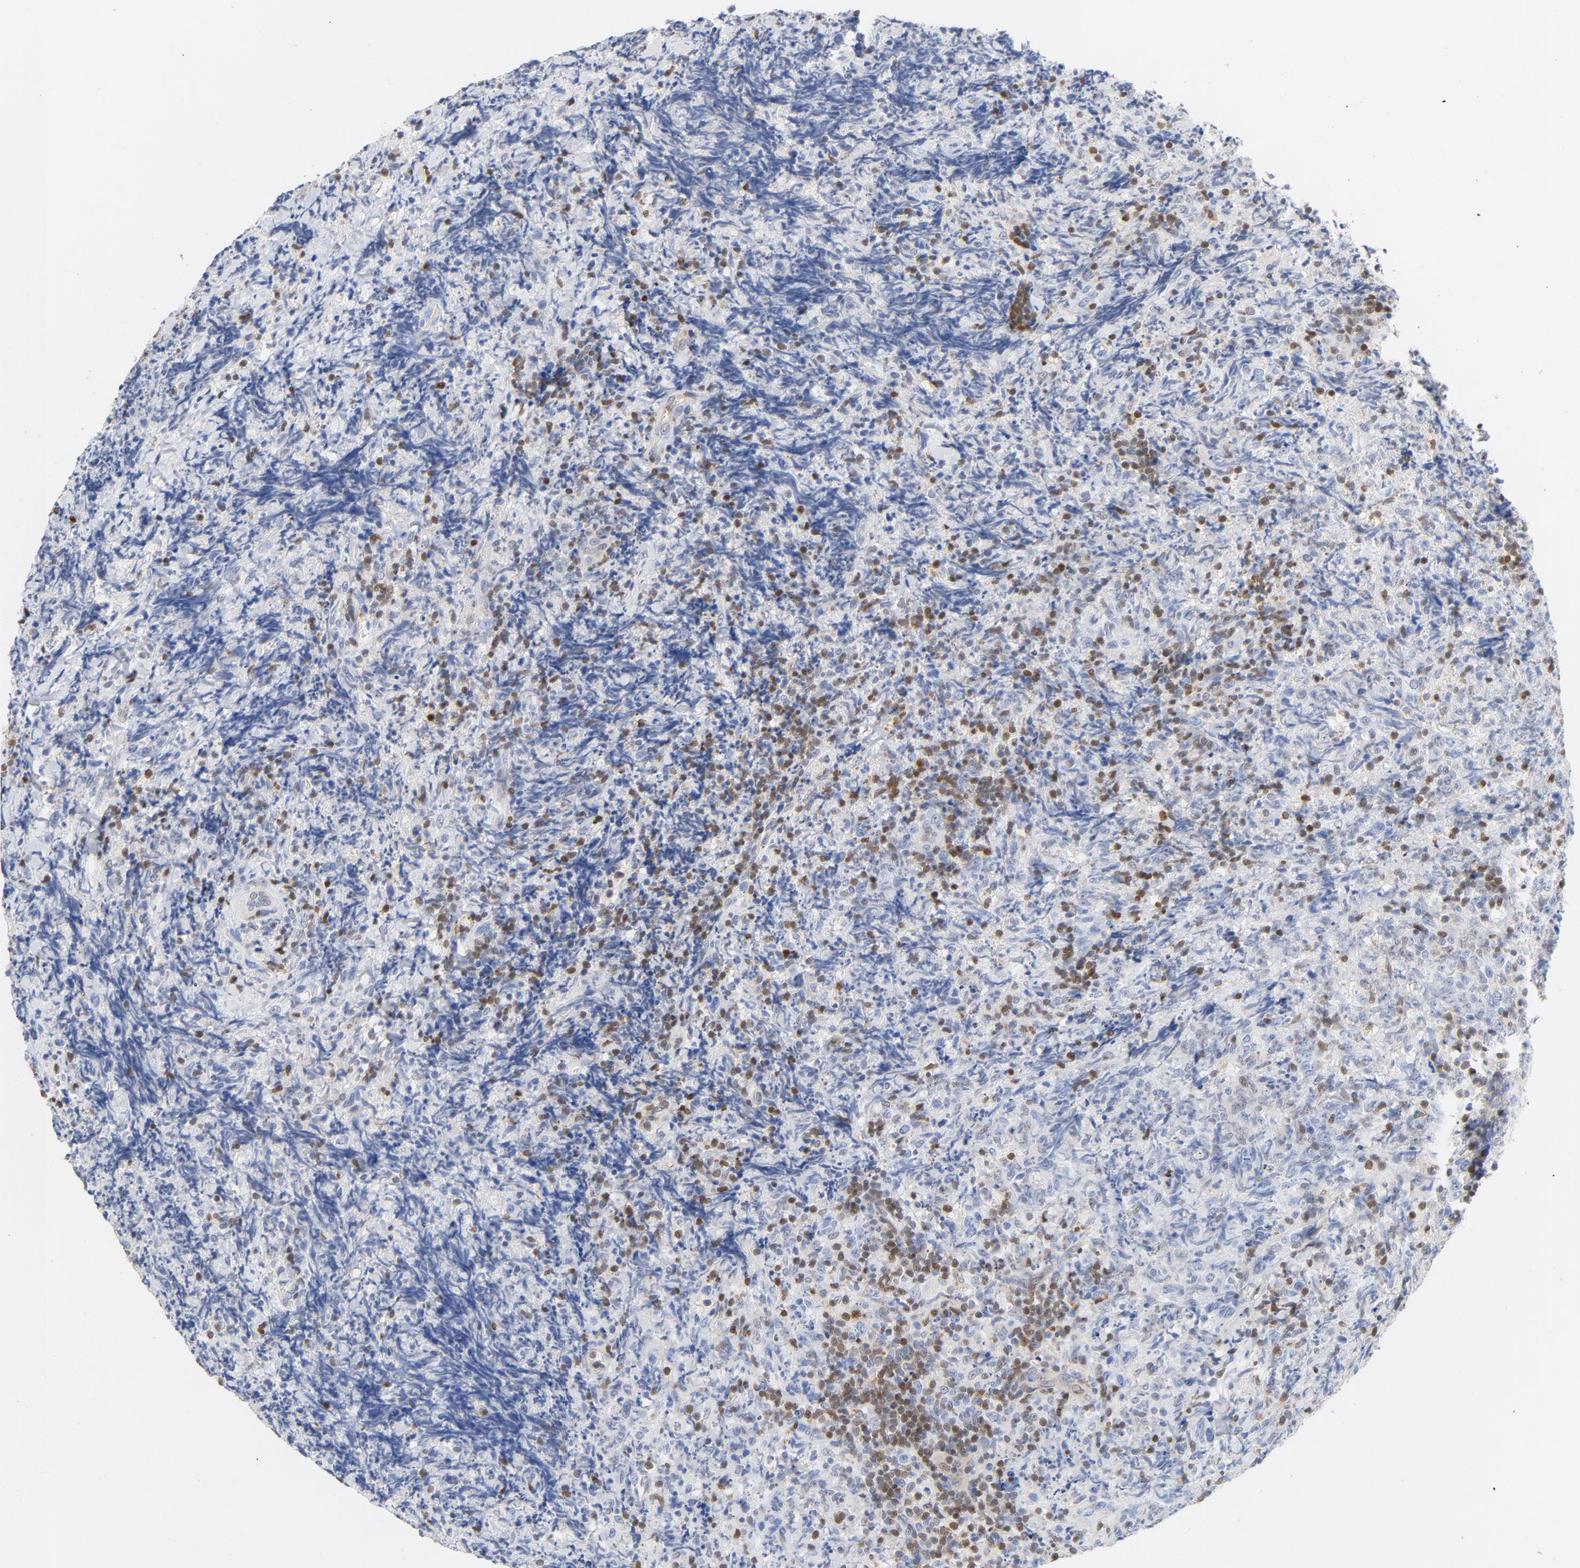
{"staining": {"intensity": "weak", "quantity": "25%-75%", "location": "nuclear"}, "tissue": "lymphoma", "cell_type": "Tumor cells", "image_type": "cancer", "snomed": [{"axis": "morphology", "description": "Malignant lymphoma, non-Hodgkin's type, High grade"}, {"axis": "topography", "description": "Tonsil"}], "caption": "Brown immunohistochemical staining in lymphoma demonstrates weak nuclear staining in about 25%-75% of tumor cells.", "gene": "CDKN1B", "patient": {"sex": "female", "age": 36}}